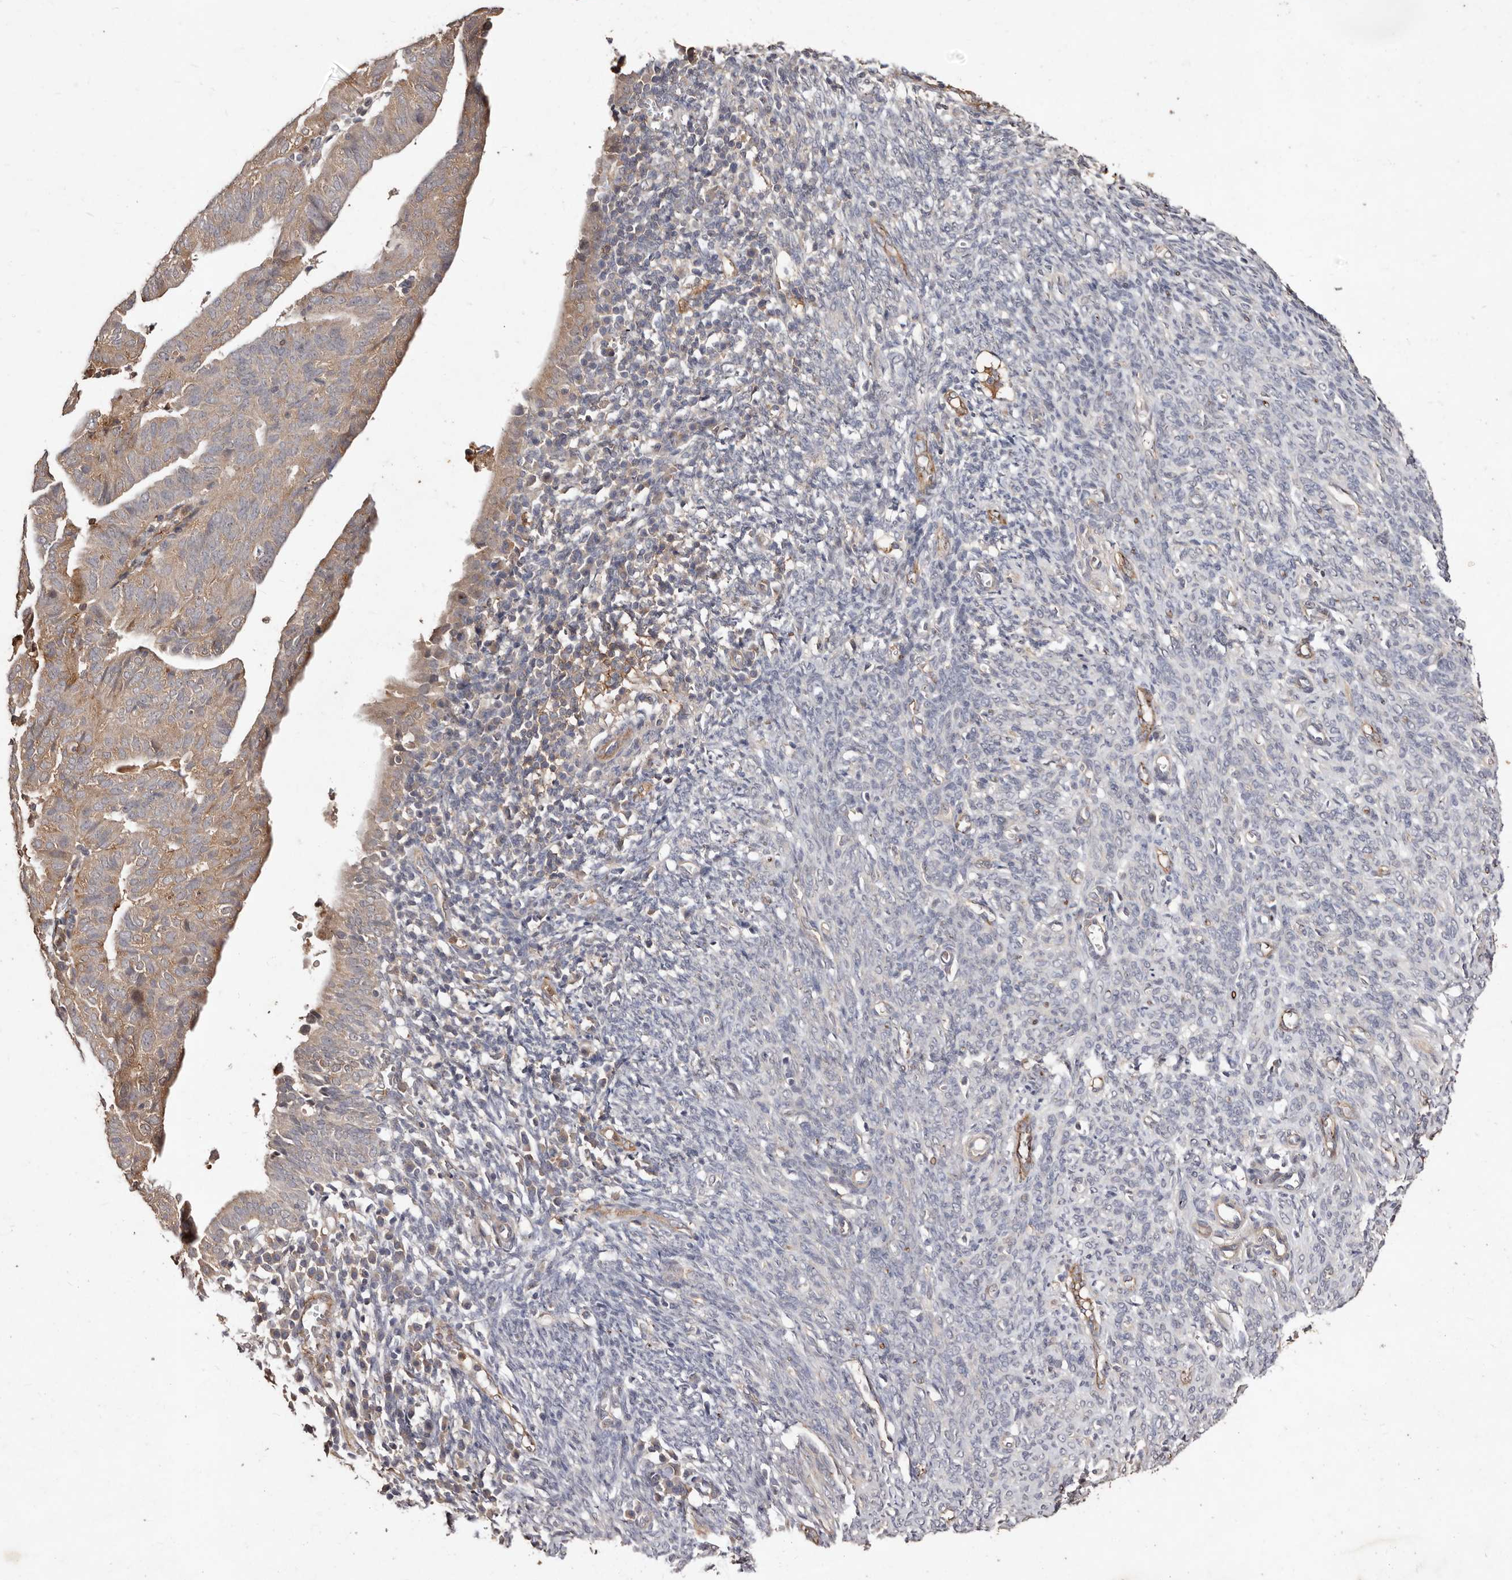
{"staining": {"intensity": "weak", "quantity": ">75%", "location": "cytoplasmic/membranous"}, "tissue": "endometrial cancer", "cell_type": "Tumor cells", "image_type": "cancer", "snomed": [{"axis": "morphology", "description": "Adenocarcinoma, NOS"}, {"axis": "topography", "description": "Uterus"}], "caption": "This photomicrograph shows endometrial cancer stained with immunohistochemistry (IHC) to label a protein in brown. The cytoplasmic/membranous of tumor cells show weak positivity for the protein. Nuclei are counter-stained blue.", "gene": "CCL14", "patient": {"sex": "female", "age": 77}}